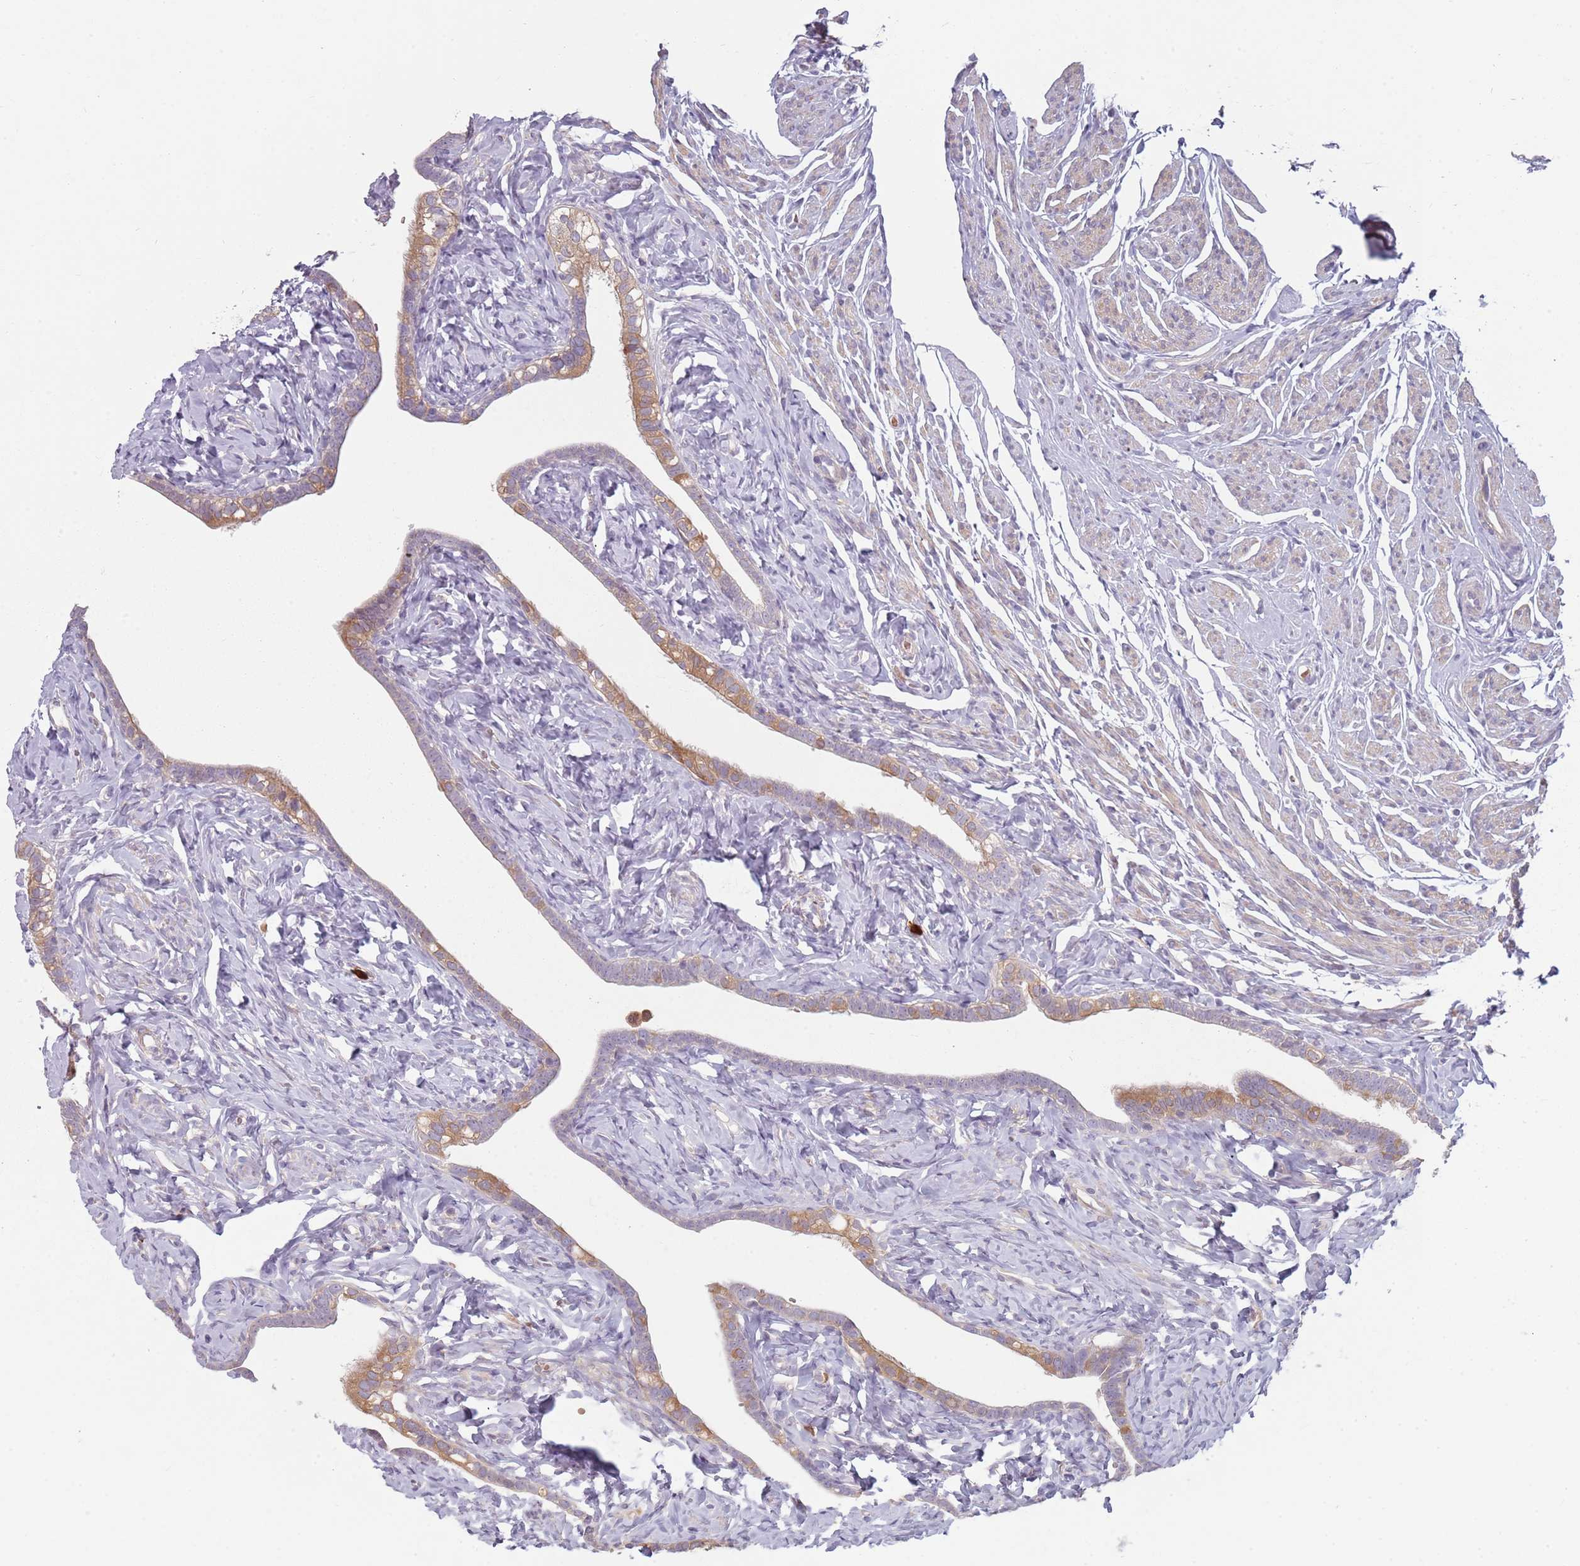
{"staining": {"intensity": "weak", "quantity": "25%-75%", "location": "cytoplasmic/membranous"}, "tissue": "fallopian tube", "cell_type": "Glandular cells", "image_type": "normal", "snomed": [{"axis": "morphology", "description": "Normal tissue, NOS"}, {"axis": "topography", "description": "Fallopian tube"}], "caption": "The histopathology image demonstrates immunohistochemical staining of normal fallopian tube. There is weak cytoplasmic/membranous expression is identified in about 25%-75% of glandular cells.", "gene": "SPAG4", "patient": {"sex": "female", "age": 66}}